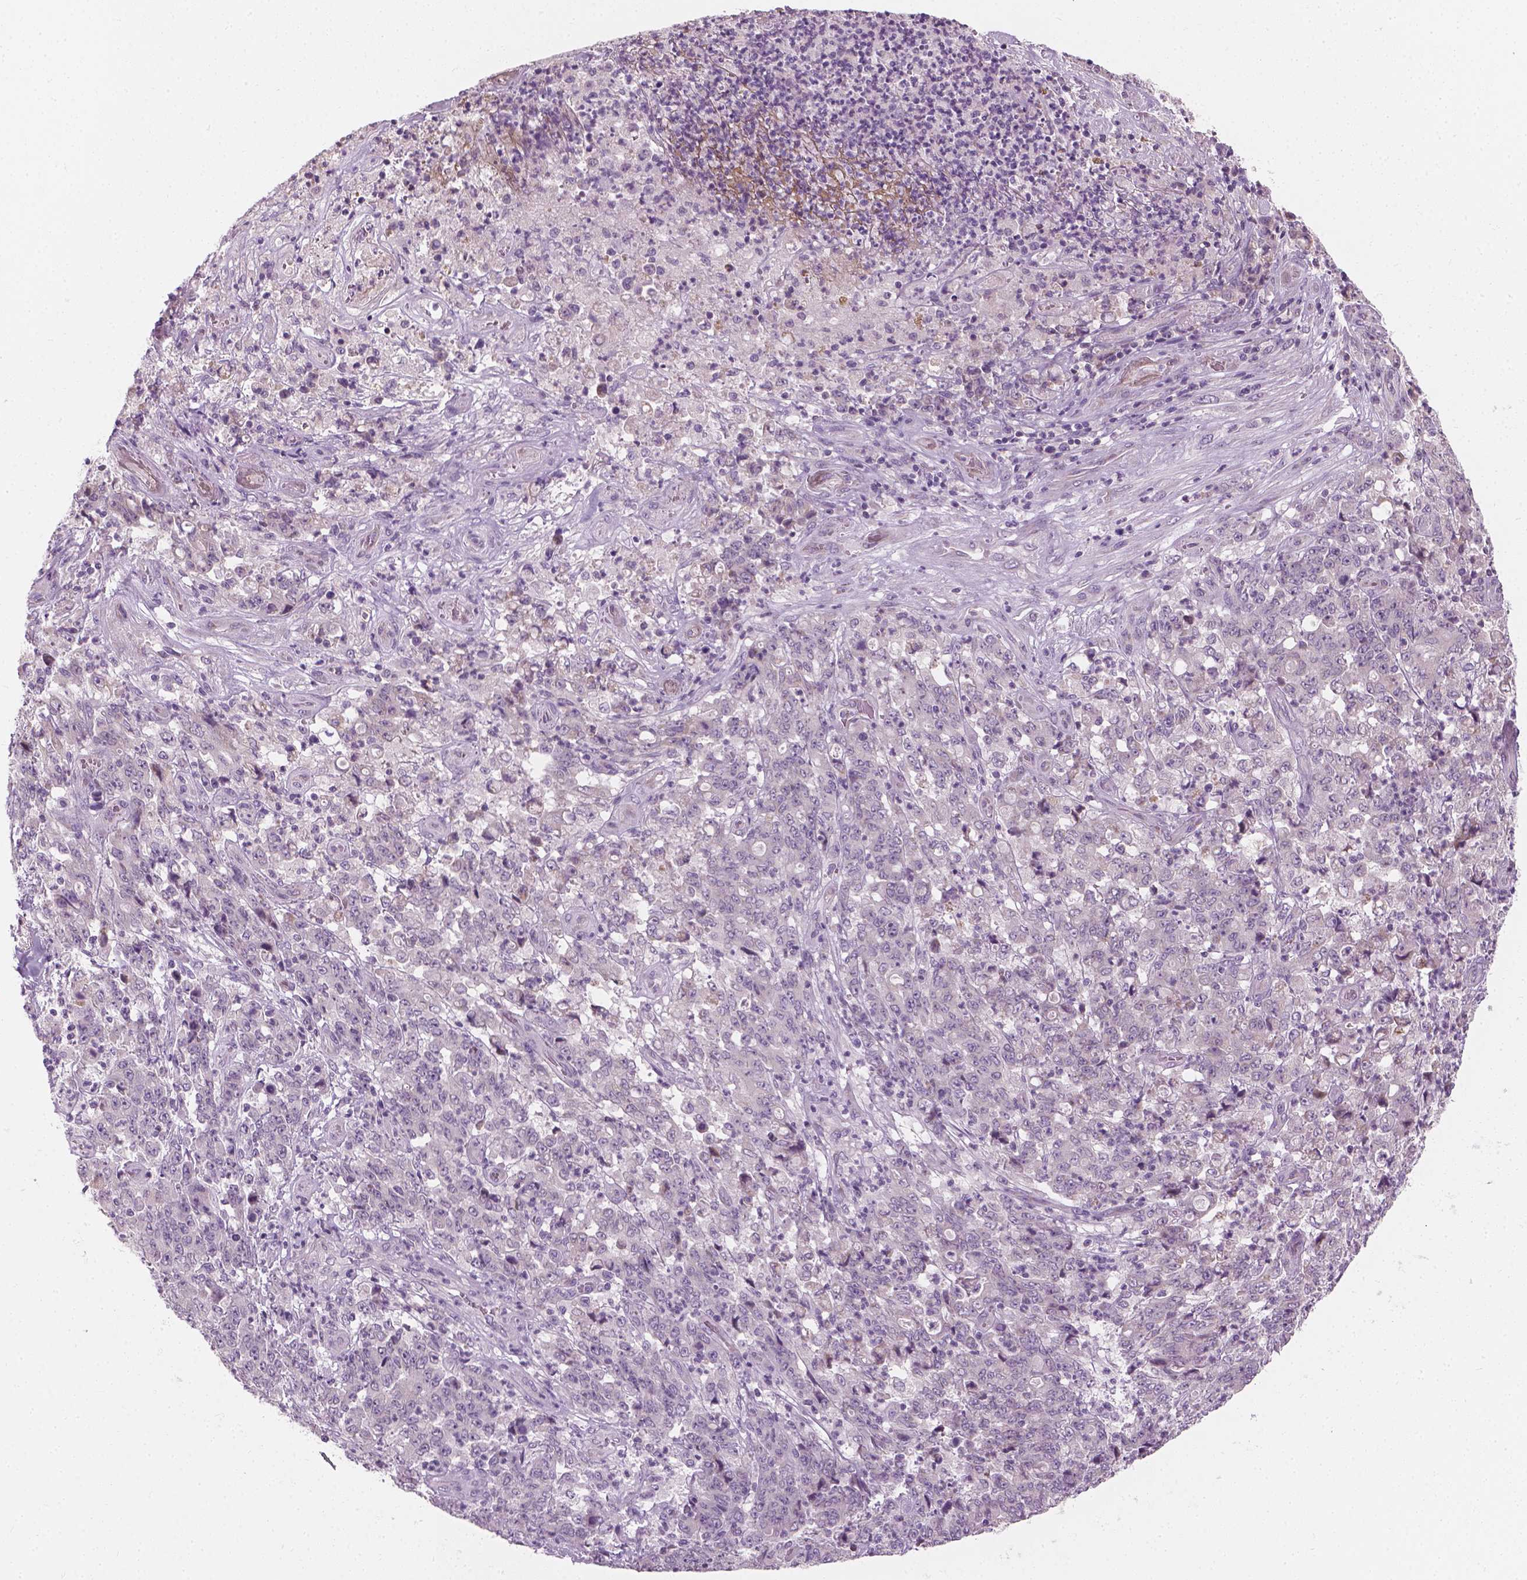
{"staining": {"intensity": "negative", "quantity": "none", "location": "none"}, "tissue": "stomach cancer", "cell_type": "Tumor cells", "image_type": "cancer", "snomed": [{"axis": "morphology", "description": "Adenocarcinoma, NOS"}, {"axis": "topography", "description": "Stomach, lower"}], "caption": "Immunohistochemistry micrograph of human adenocarcinoma (stomach) stained for a protein (brown), which displays no staining in tumor cells.", "gene": "CFAP126", "patient": {"sex": "female", "age": 71}}